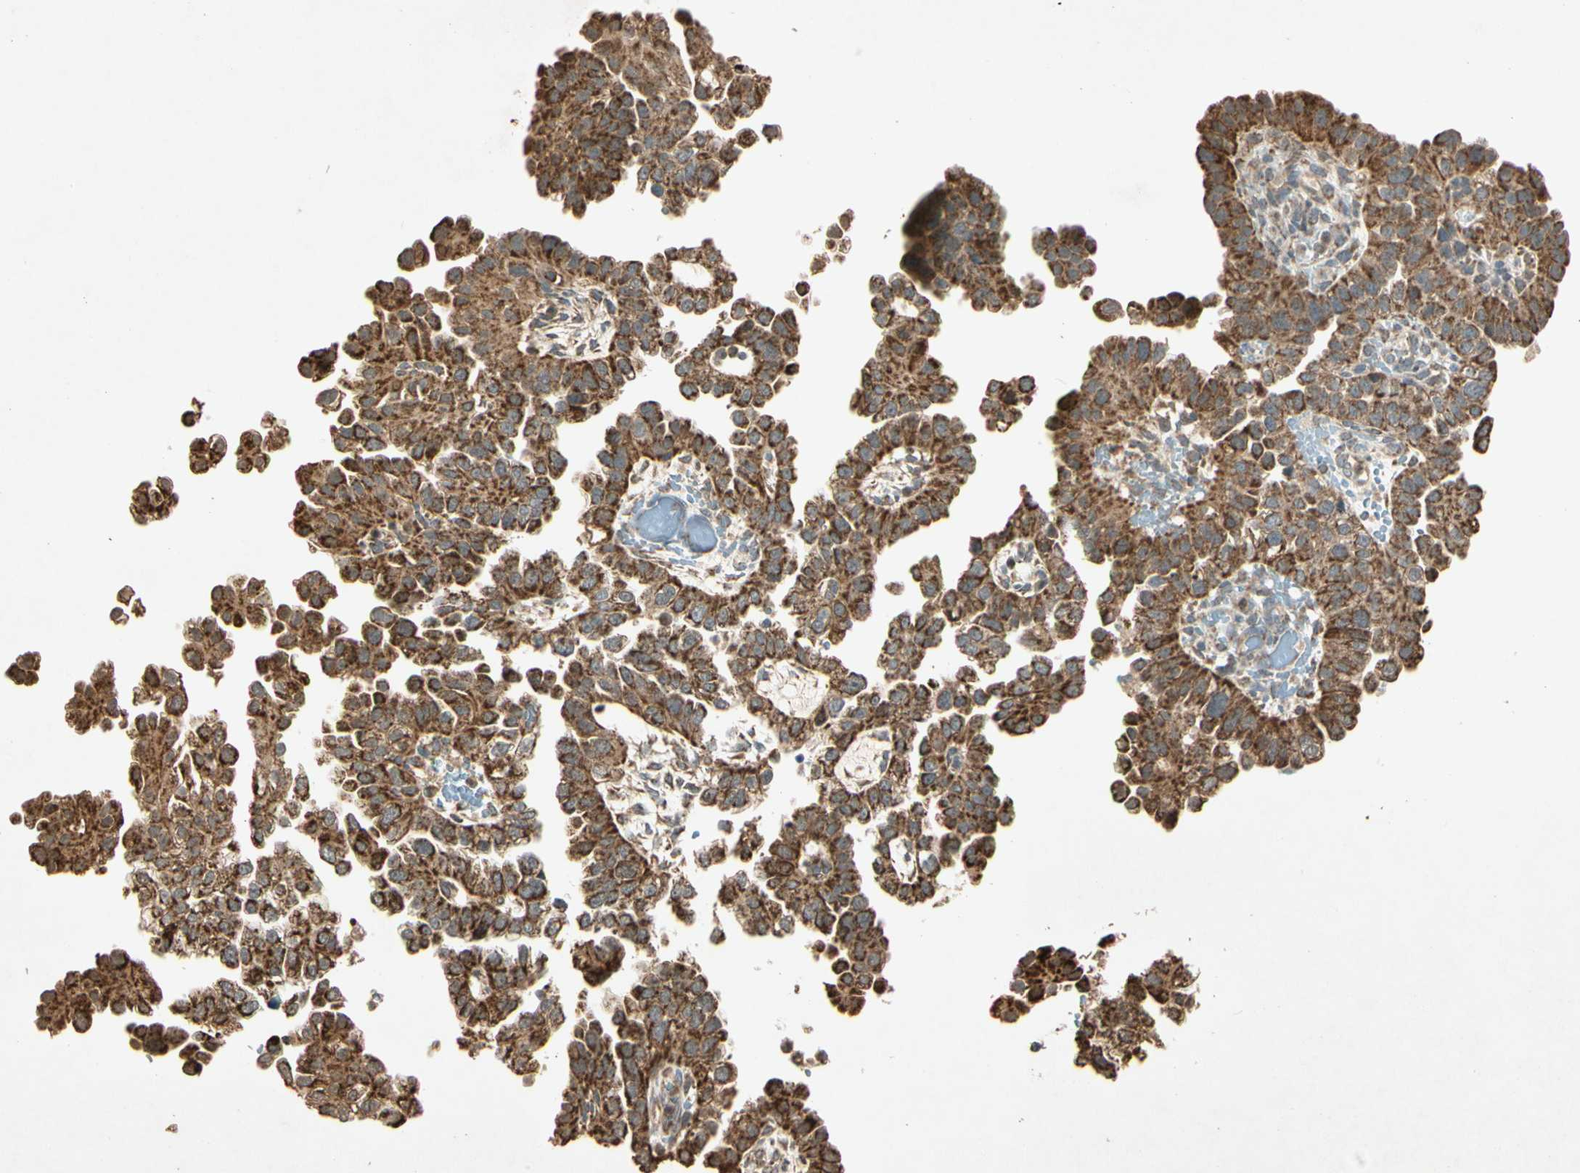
{"staining": {"intensity": "strong", "quantity": "25%-75%", "location": "cytoplasmic/membranous"}, "tissue": "endometrial cancer", "cell_type": "Tumor cells", "image_type": "cancer", "snomed": [{"axis": "morphology", "description": "Adenocarcinoma, NOS"}, {"axis": "topography", "description": "Endometrium"}], "caption": "DAB (3,3'-diaminobenzidine) immunohistochemical staining of endometrial cancer shows strong cytoplasmic/membranous protein positivity in approximately 25%-75% of tumor cells.", "gene": "PRDX5", "patient": {"sex": "female", "age": 85}}